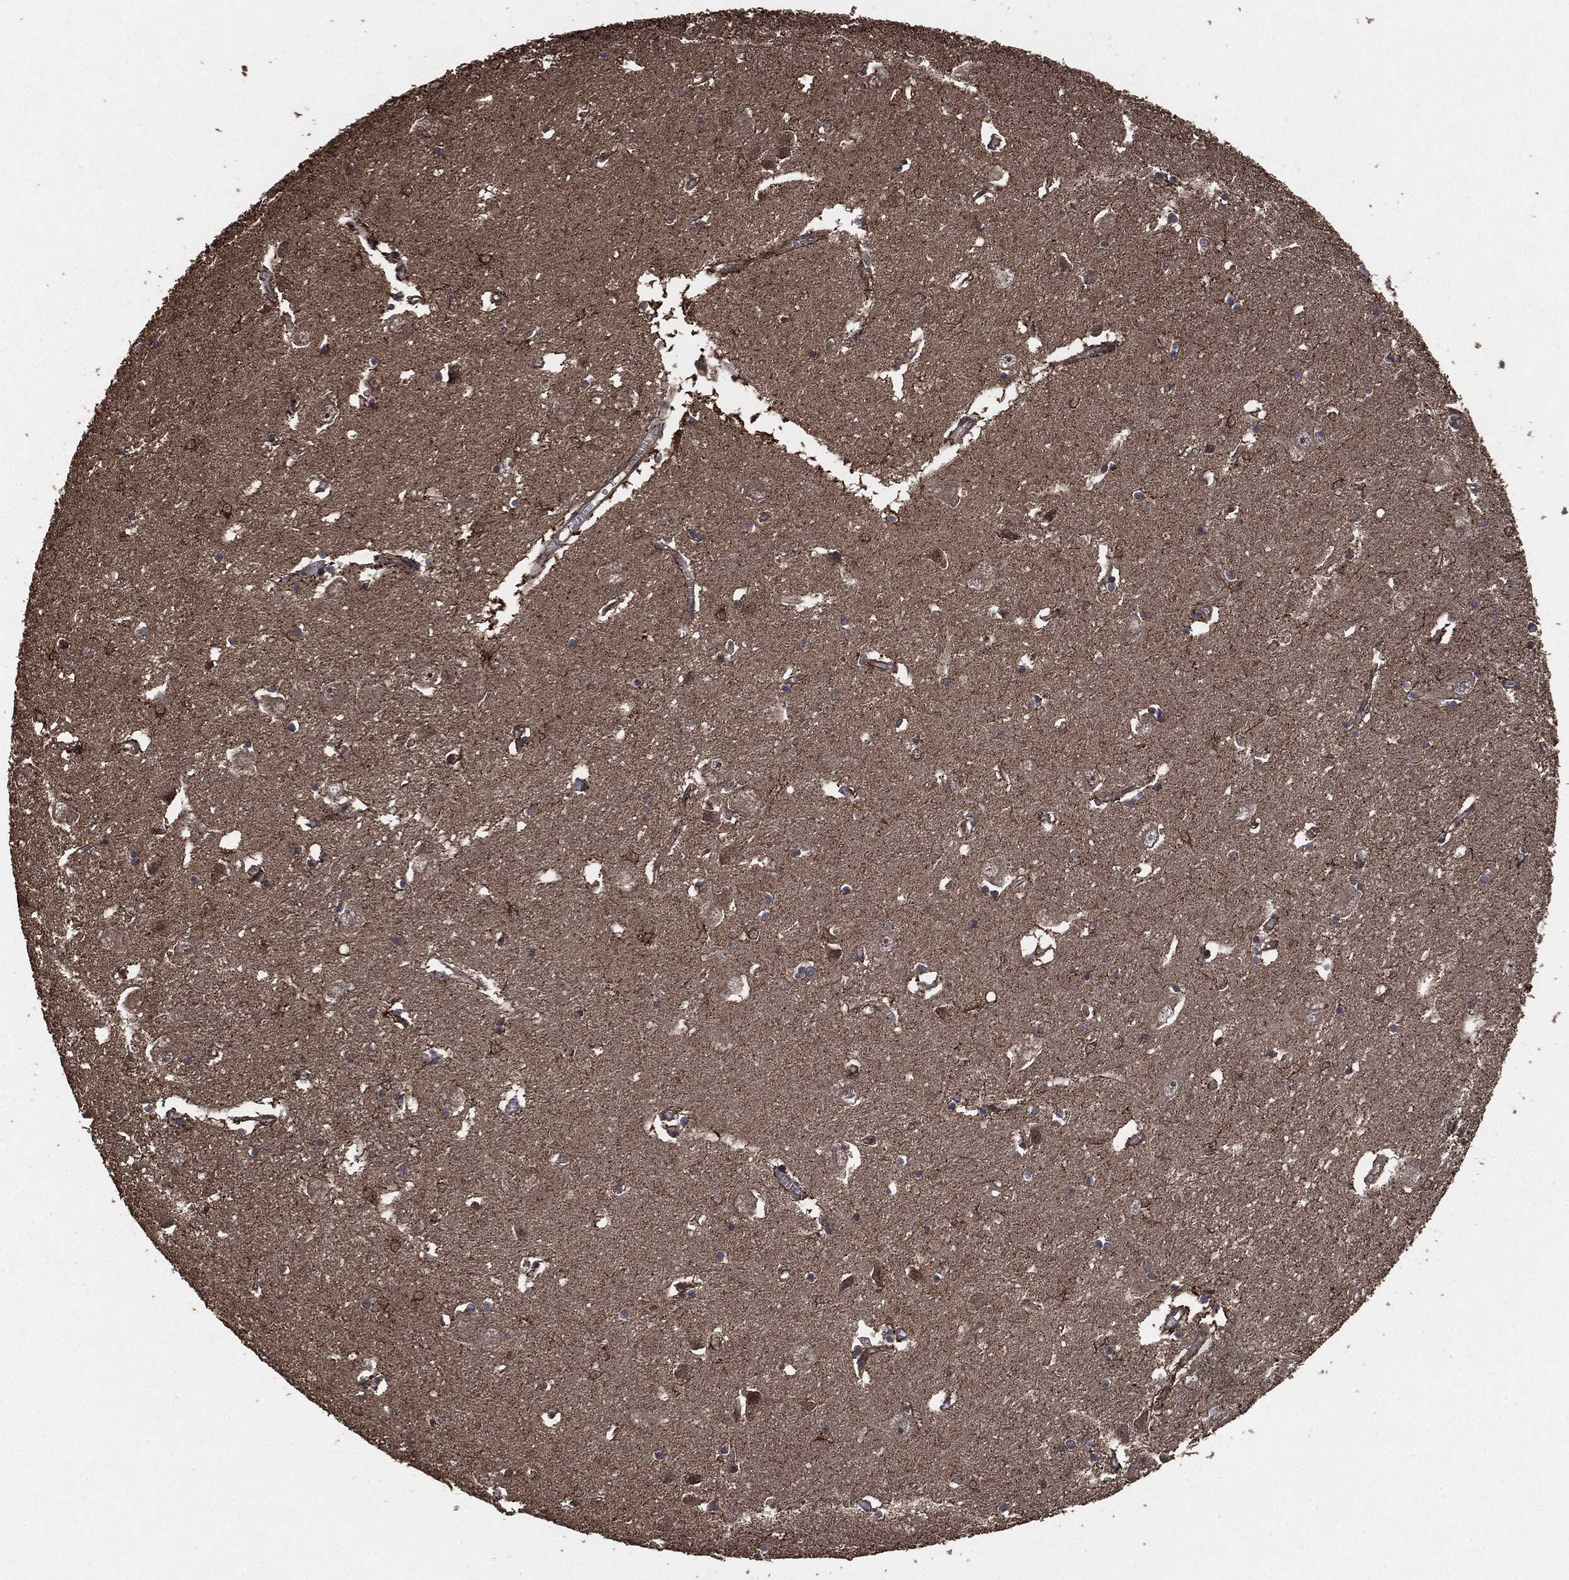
{"staining": {"intensity": "weak", "quantity": "25%-75%", "location": "cytoplasmic/membranous,nuclear"}, "tissue": "caudate", "cell_type": "Glial cells", "image_type": "normal", "snomed": [{"axis": "morphology", "description": "Normal tissue, NOS"}, {"axis": "topography", "description": "Lateral ventricle wall"}], "caption": "Protein positivity by immunohistochemistry (IHC) exhibits weak cytoplasmic/membranous,nuclear staining in approximately 25%-75% of glial cells in benign caudate.", "gene": "EGFR", "patient": {"sex": "male", "age": 54}}